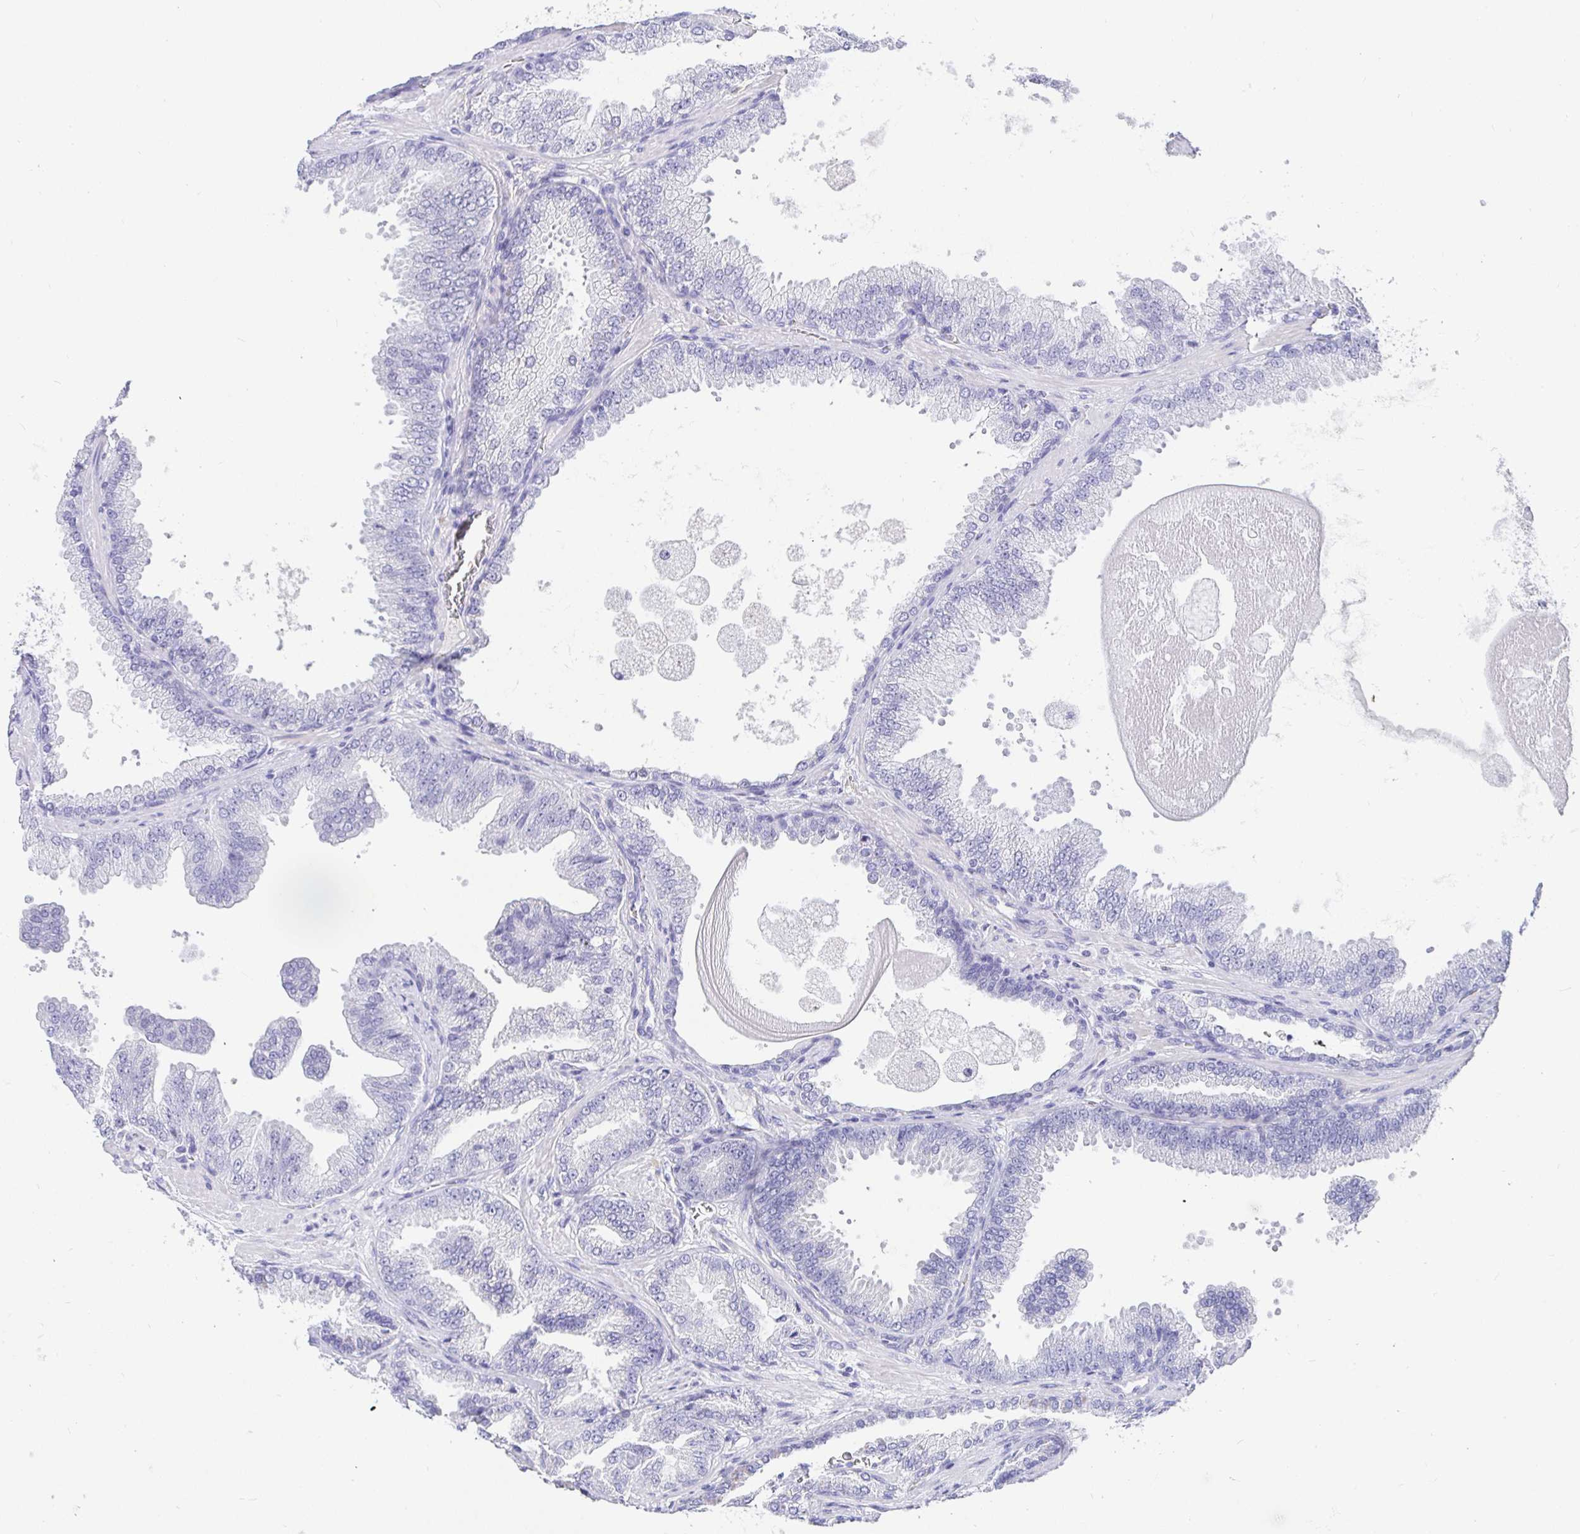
{"staining": {"intensity": "negative", "quantity": "none", "location": "none"}, "tissue": "prostate cancer", "cell_type": "Tumor cells", "image_type": "cancer", "snomed": [{"axis": "morphology", "description": "Adenocarcinoma, Low grade"}, {"axis": "topography", "description": "Prostate"}], "caption": "The micrograph exhibits no staining of tumor cells in prostate cancer (adenocarcinoma (low-grade)).", "gene": "EZHIP", "patient": {"sex": "male", "age": 67}}